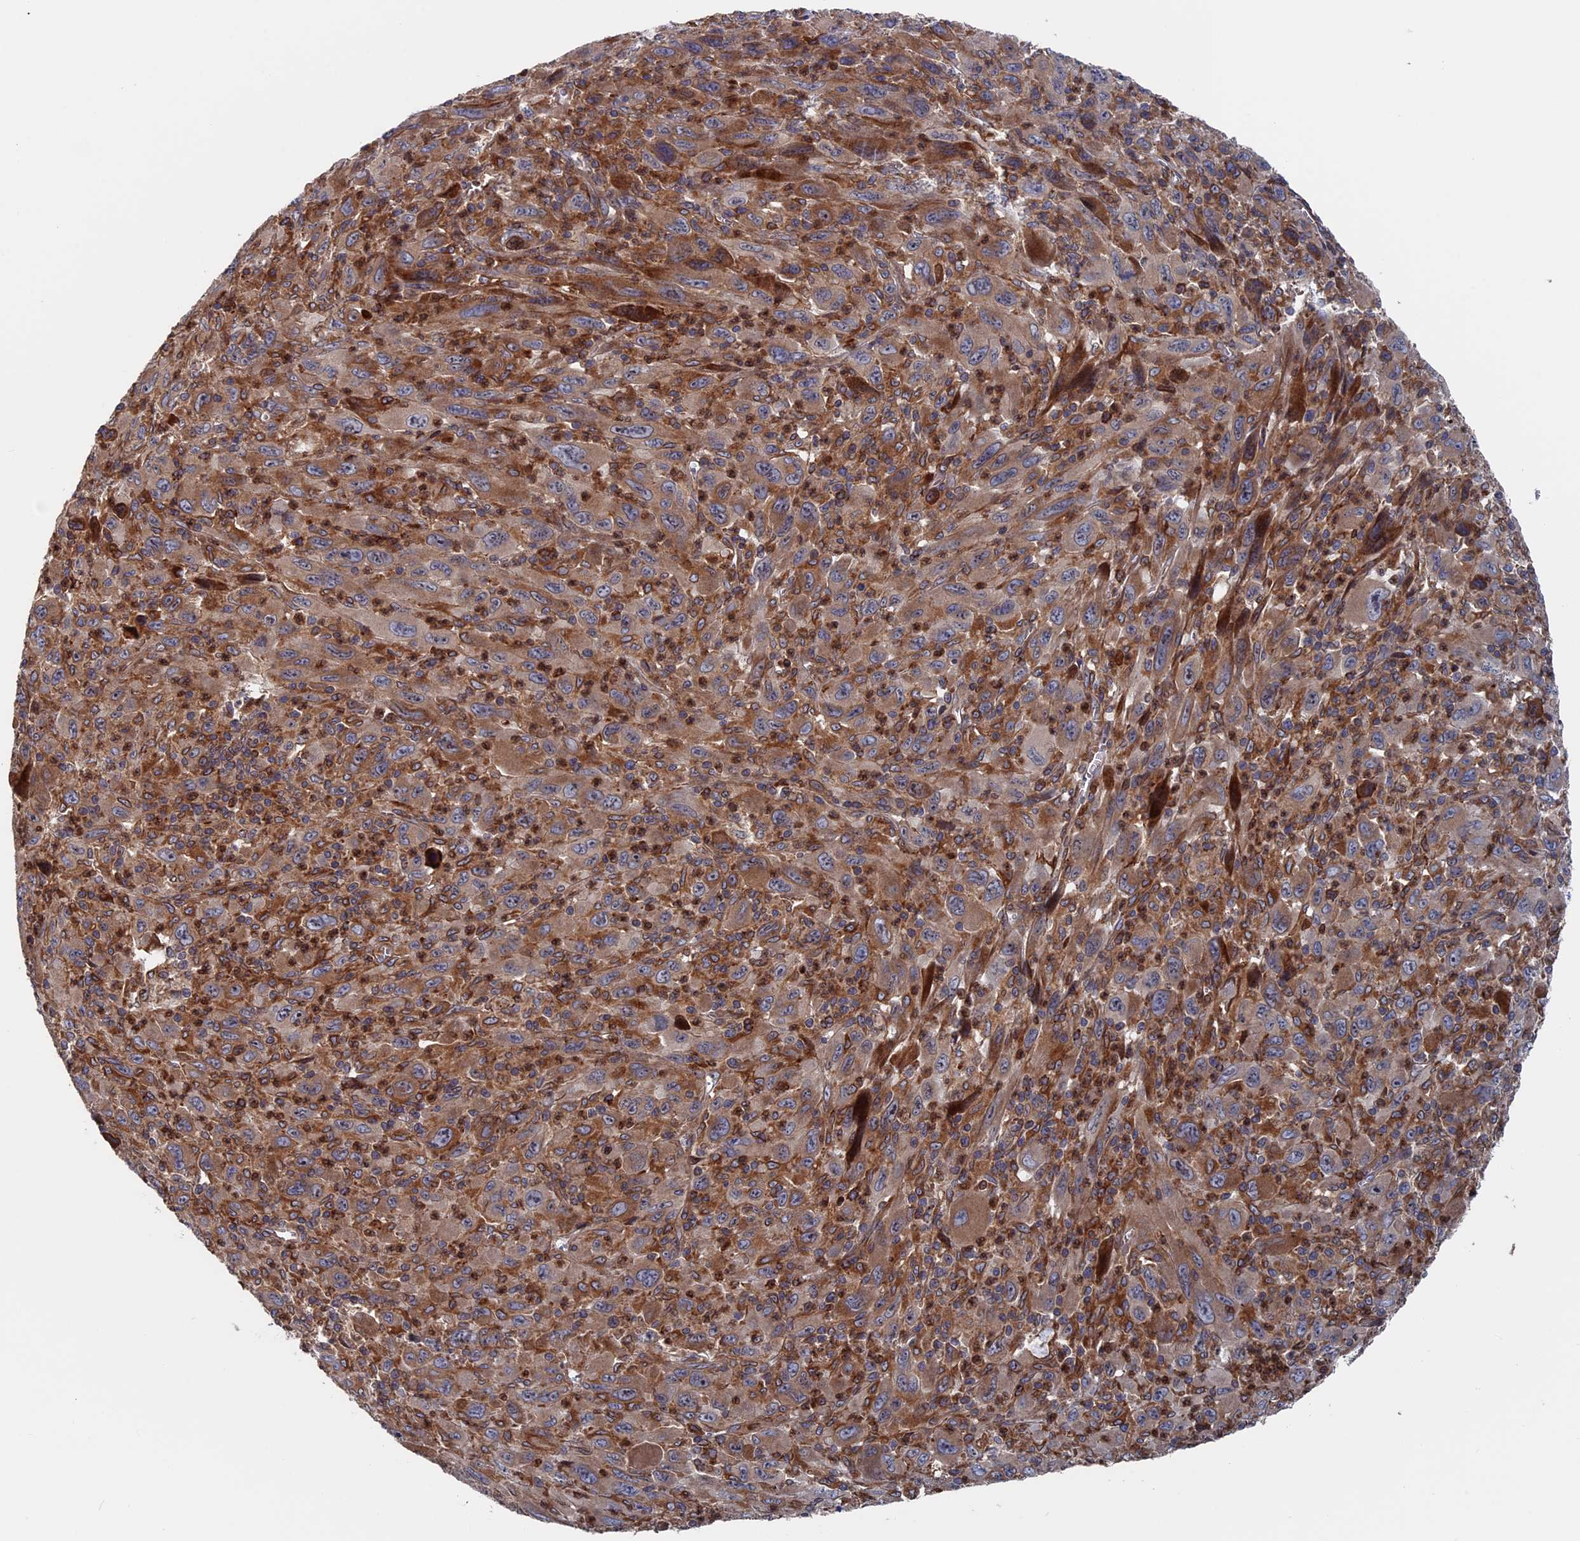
{"staining": {"intensity": "moderate", "quantity": ">75%", "location": "cytoplasmic/membranous"}, "tissue": "melanoma", "cell_type": "Tumor cells", "image_type": "cancer", "snomed": [{"axis": "morphology", "description": "Malignant melanoma, Metastatic site"}, {"axis": "topography", "description": "Skin"}], "caption": "Immunohistochemical staining of human melanoma exhibits medium levels of moderate cytoplasmic/membranous protein expression in approximately >75% of tumor cells.", "gene": "RPUSD1", "patient": {"sex": "female", "age": 56}}